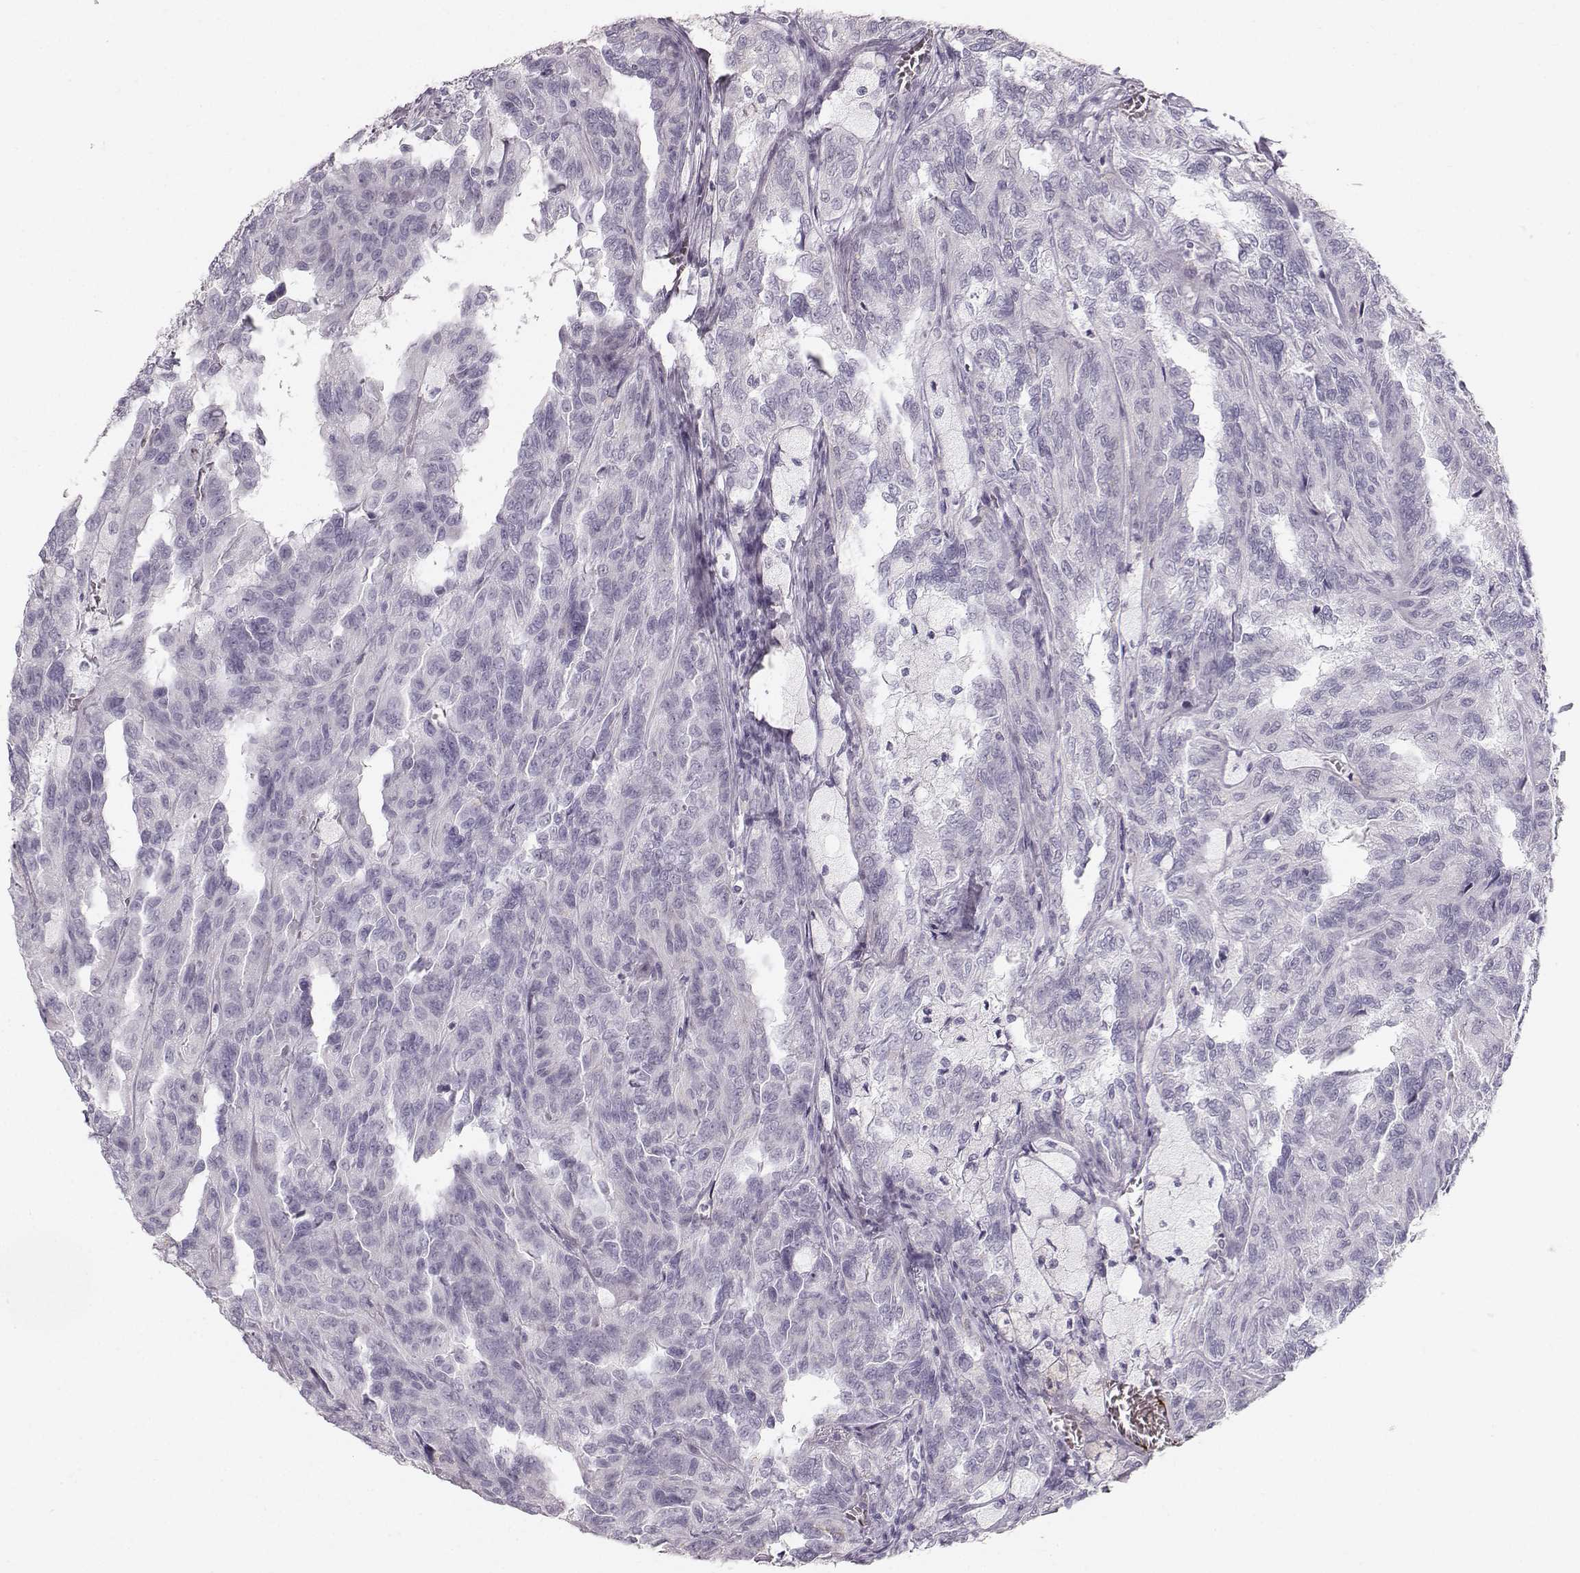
{"staining": {"intensity": "negative", "quantity": "none", "location": "none"}, "tissue": "renal cancer", "cell_type": "Tumor cells", "image_type": "cancer", "snomed": [{"axis": "morphology", "description": "Adenocarcinoma, NOS"}, {"axis": "topography", "description": "Kidney"}], "caption": "Tumor cells are negative for brown protein staining in renal cancer (adenocarcinoma). The staining is performed using DAB (3,3'-diaminobenzidine) brown chromogen with nuclei counter-stained in using hematoxylin.", "gene": "CASR", "patient": {"sex": "male", "age": 79}}